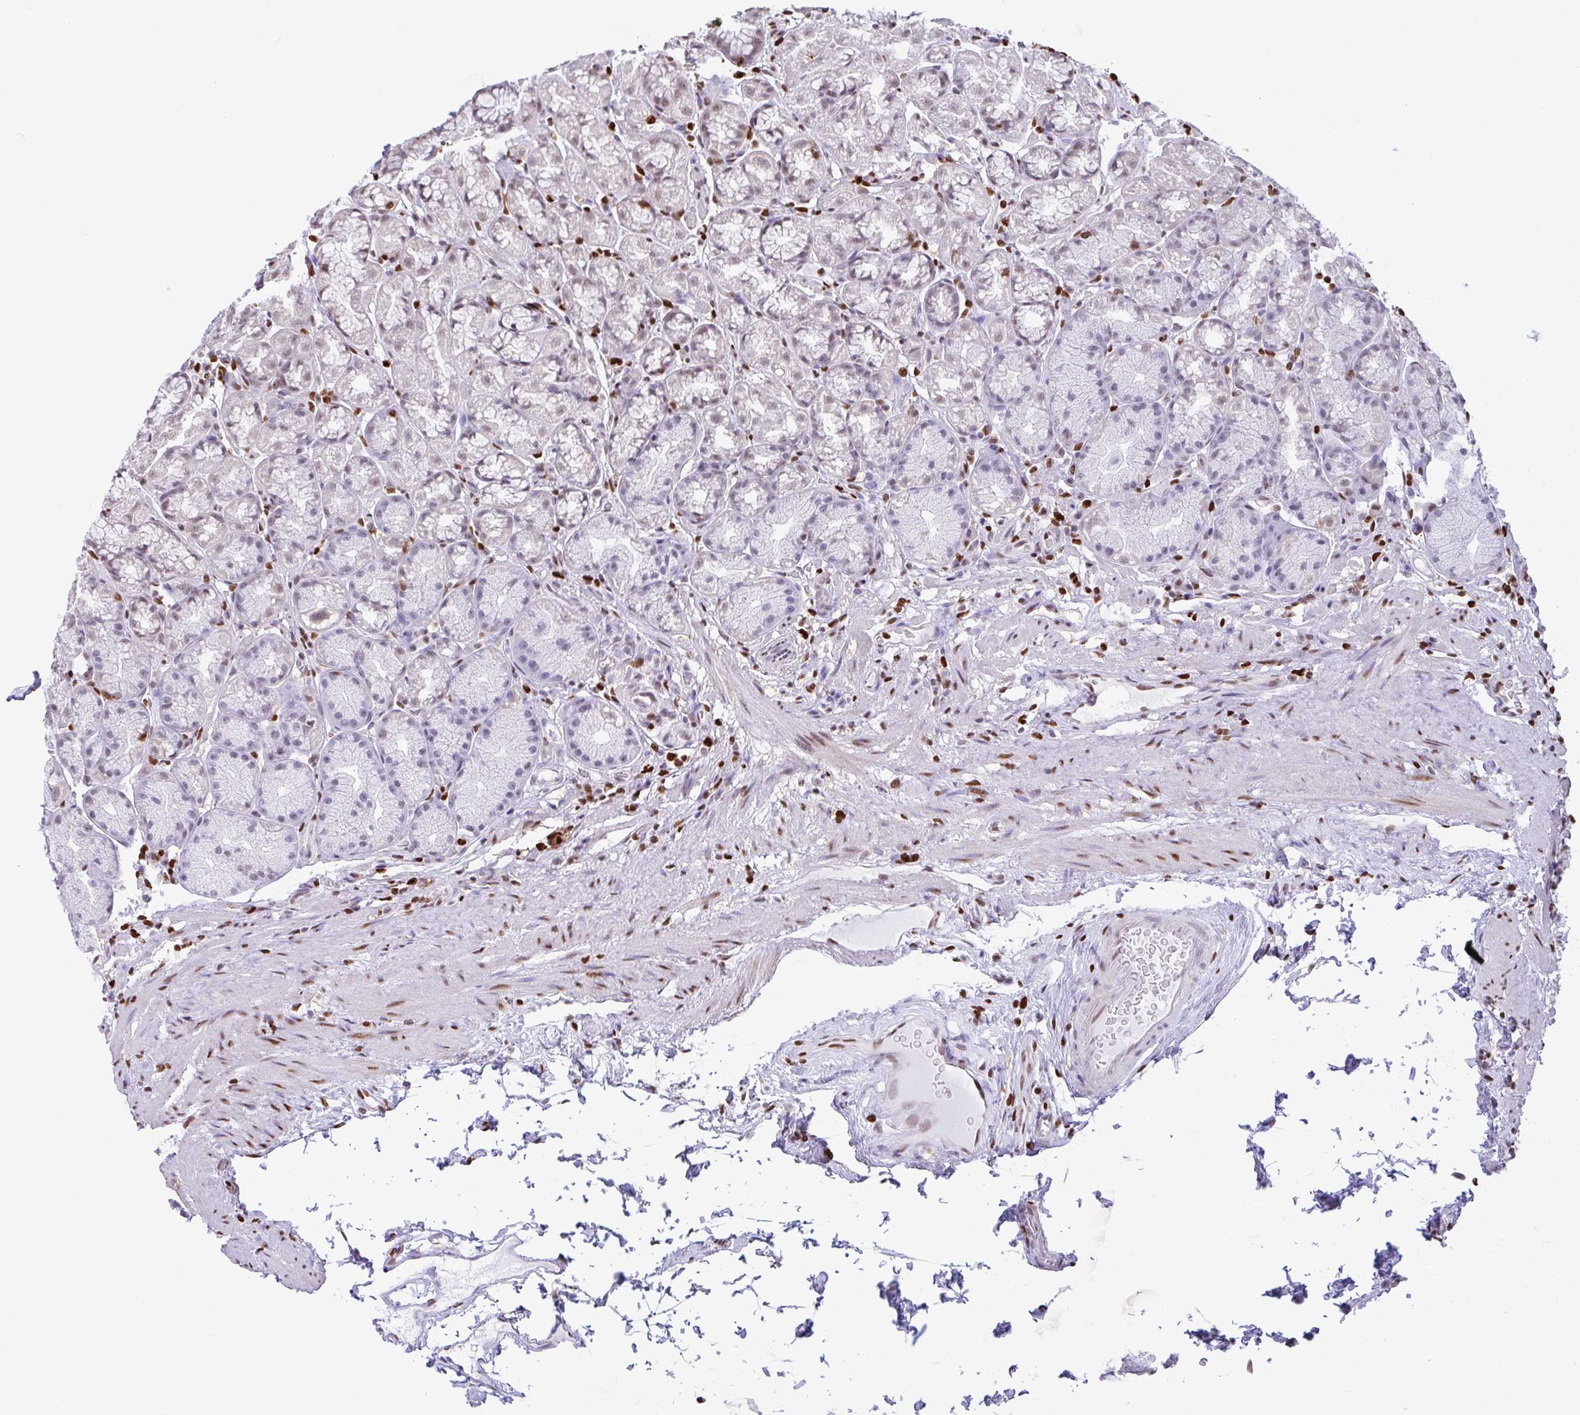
{"staining": {"intensity": "weak", "quantity": "<25%", "location": "nuclear"}, "tissue": "stomach", "cell_type": "Glandular cells", "image_type": "normal", "snomed": [{"axis": "morphology", "description": "Normal tissue, NOS"}, {"axis": "topography", "description": "Stomach, lower"}], "caption": "A high-resolution photomicrograph shows IHC staining of normal stomach, which reveals no significant staining in glandular cells. Brightfield microscopy of immunohistochemistry (IHC) stained with DAB (3,3'-diaminobenzidine) (brown) and hematoxylin (blue), captured at high magnification.", "gene": "BTBD10", "patient": {"sex": "male", "age": 67}}